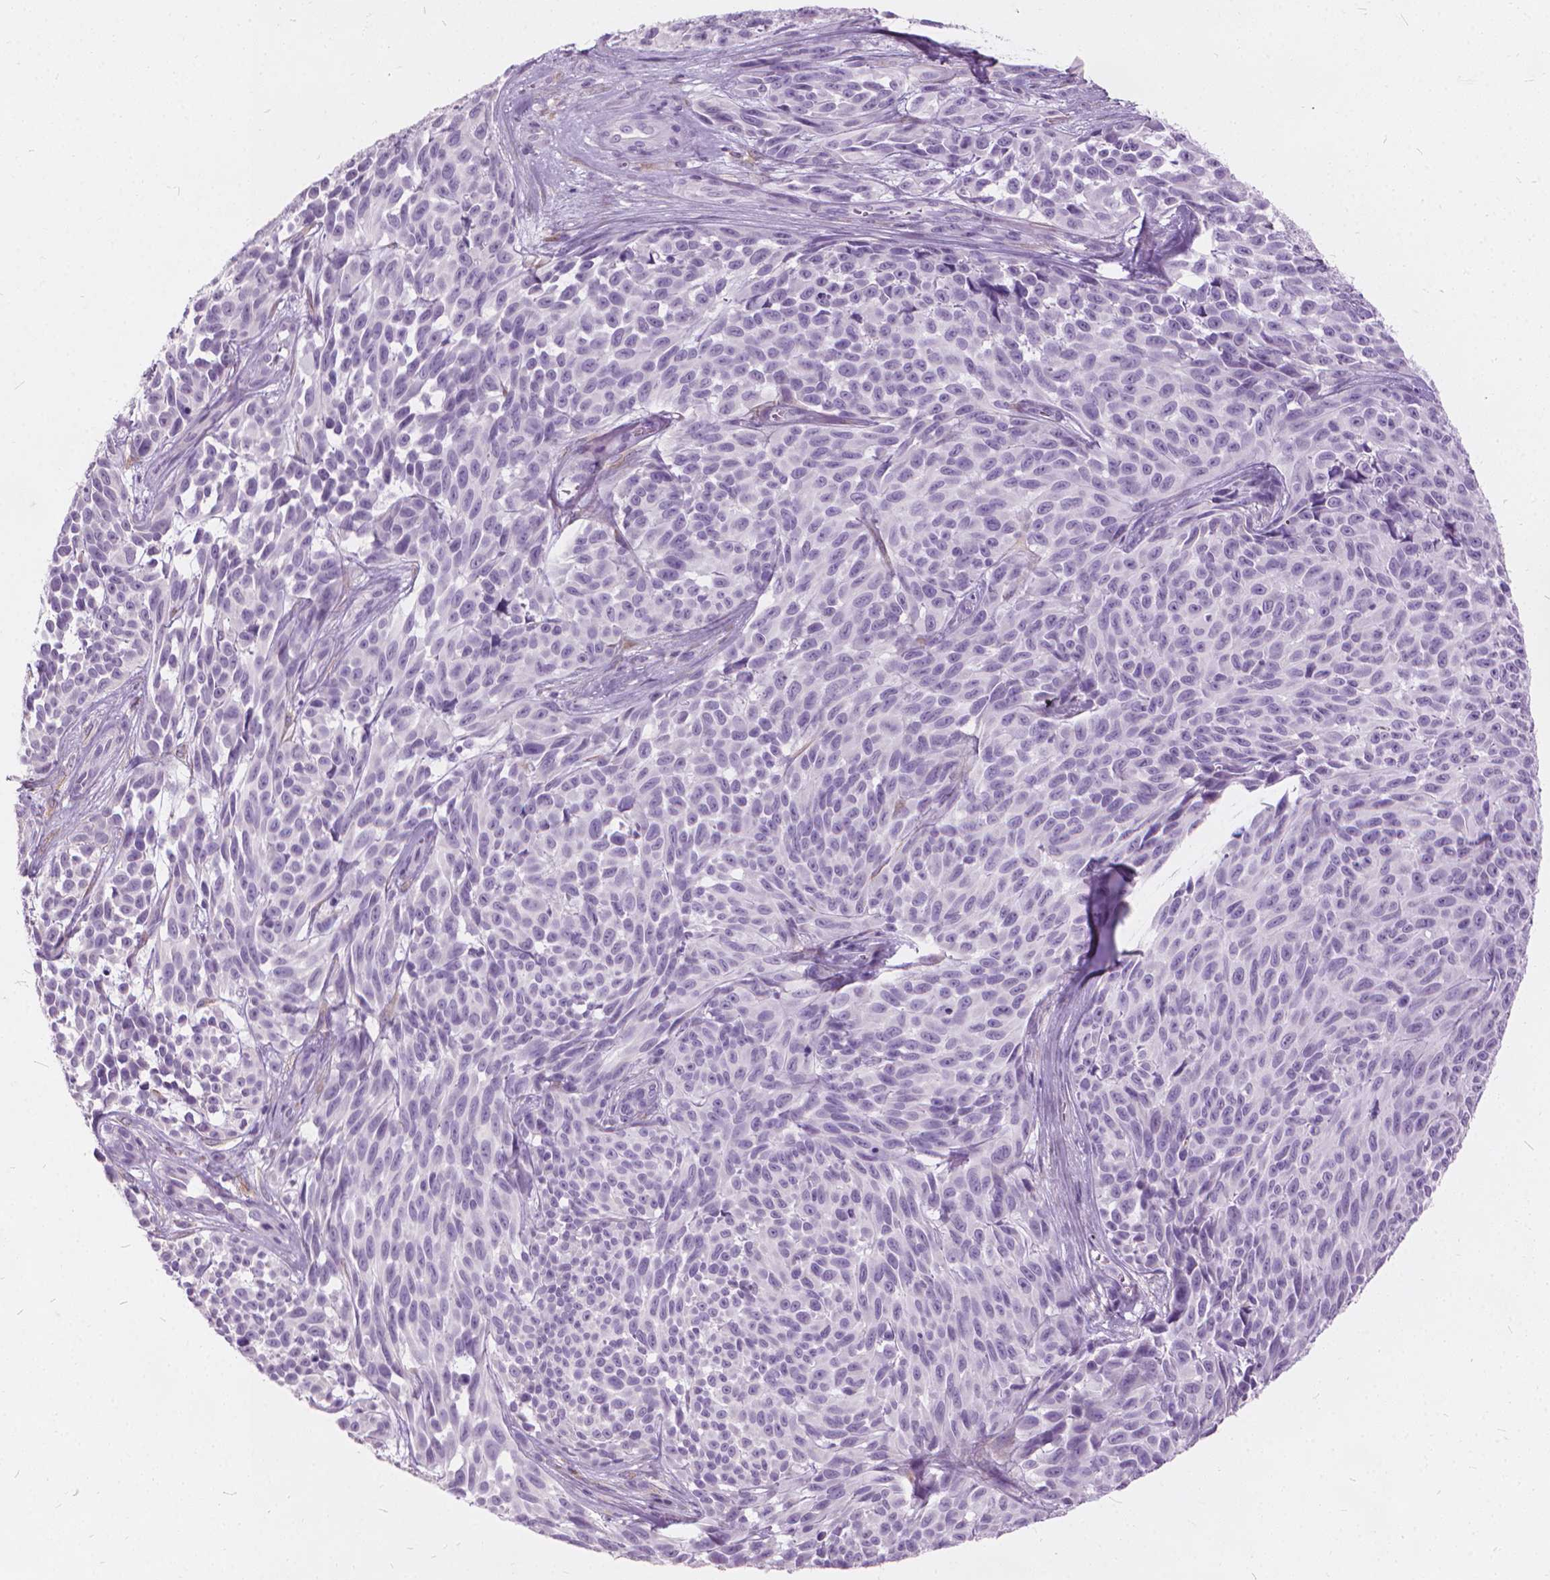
{"staining": {"intensity": "negative", "quantity": "none", "location": "none"}, "tissue": "melanoma", "cell_type": "Tumor cells", "image_type": "cancer", "snomed": [{"axis": "morphology", "description": "Malignant melanoma, NOS"}, {"axis": "topography", "description": "Skin"}], "caption": "DAB immunohistochemical staining of human malignant melanoma displays no significant expression in tumor cells. Nuclei are stained in blue.", "gene": "DNM1", "patient": {"sex": "female", "age": 88}}